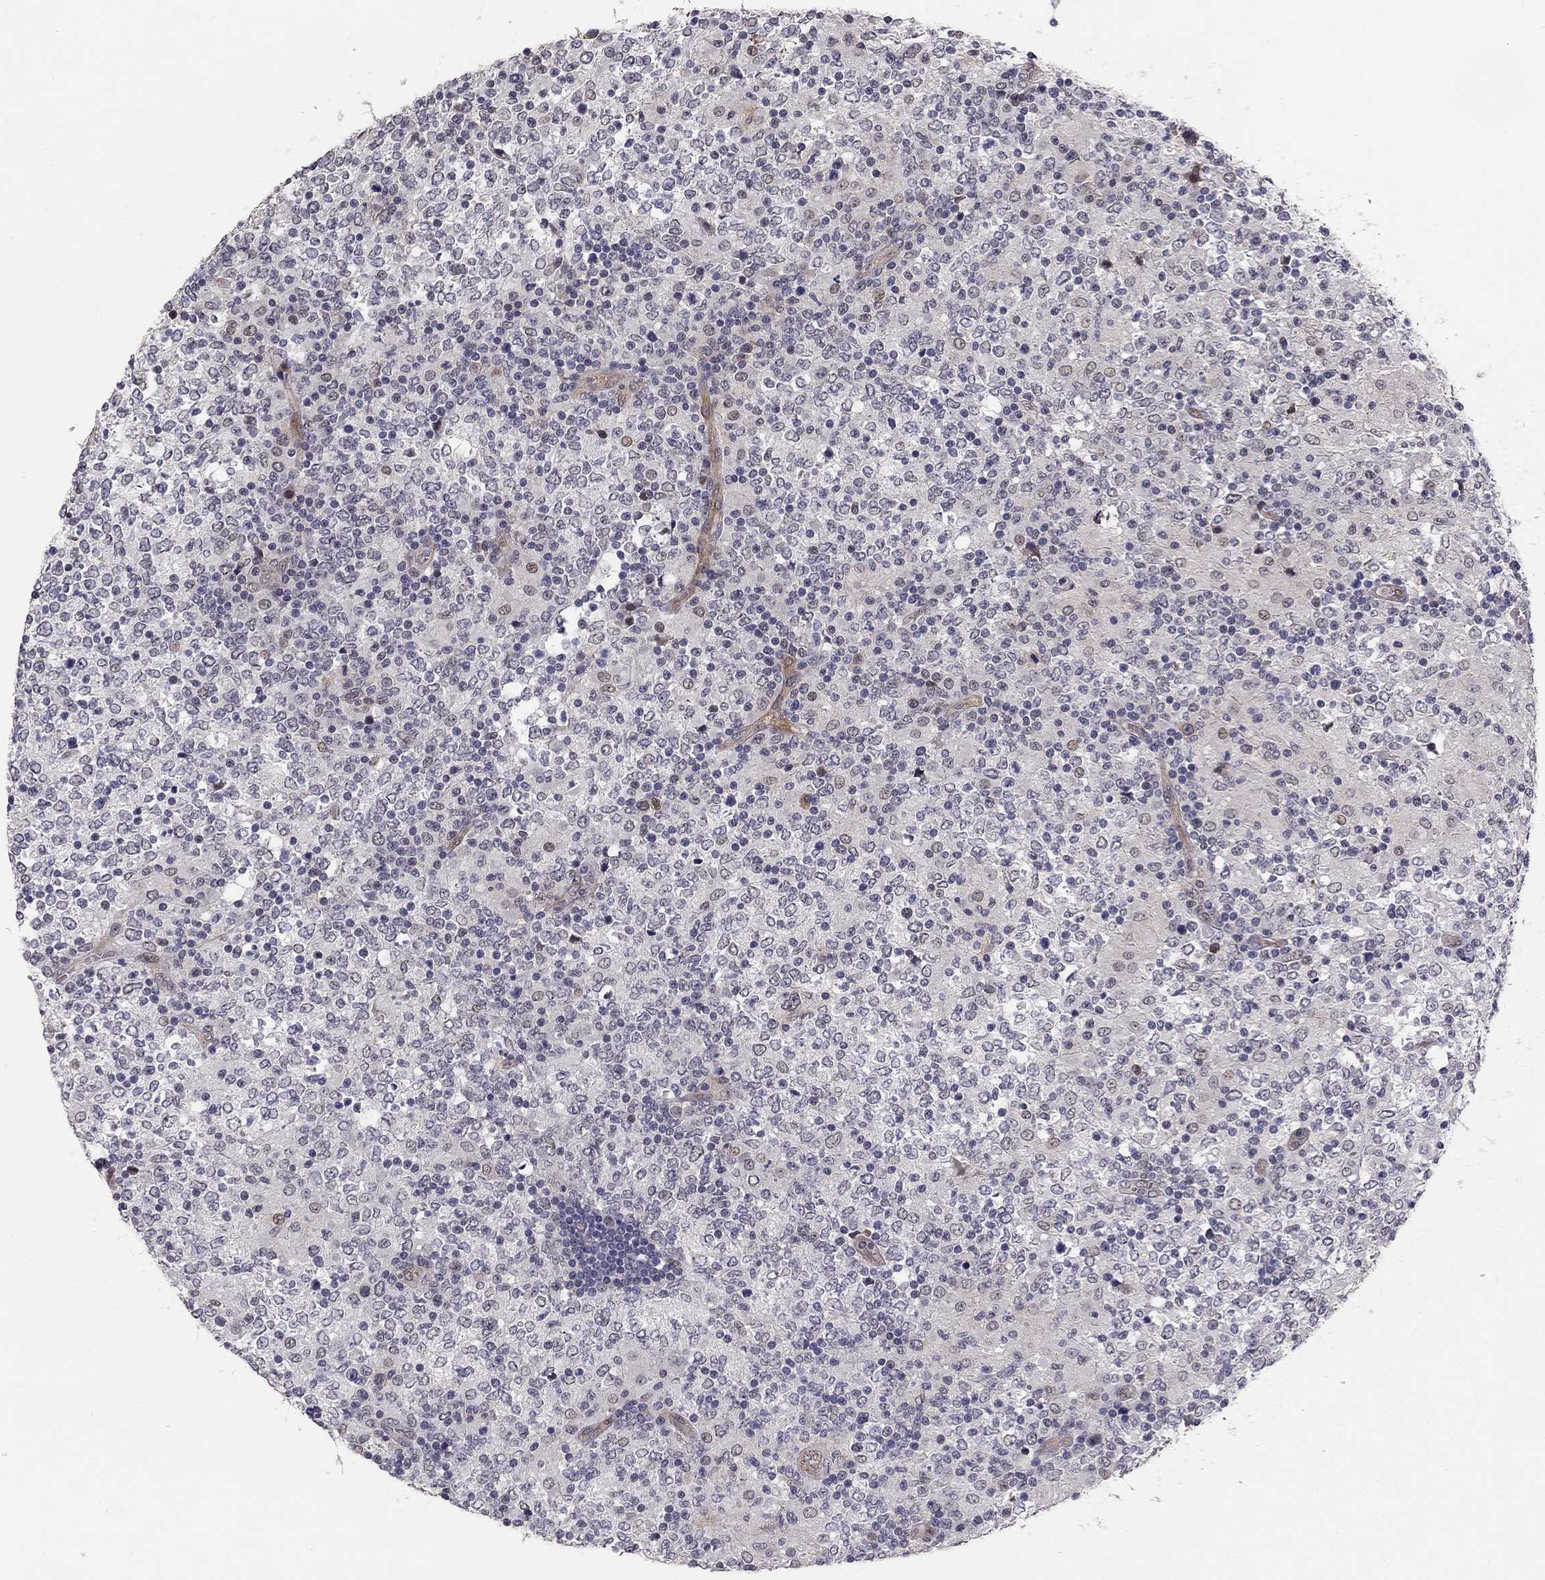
{"staining": {"intensity": "negative", "quantity": "none", "location": "none"}, "tissue": "lymphoma", "cell_type": "Tumor cells", "image_type": "cancer", "snomed": [{"axis": "morphology", "description": "Malignant lymphoma, non-Hodgkin's type, High grade"}, {"axis": "topography", "description": "Lymph node"}], "caption": "Photomicrograph shows no protein positivity in tumor cells of high-grade malignant lymphoma, non-Hodgkin's type tissue.", "gene": "GJB4", "patient": {"sex": "female", "age": 84}}